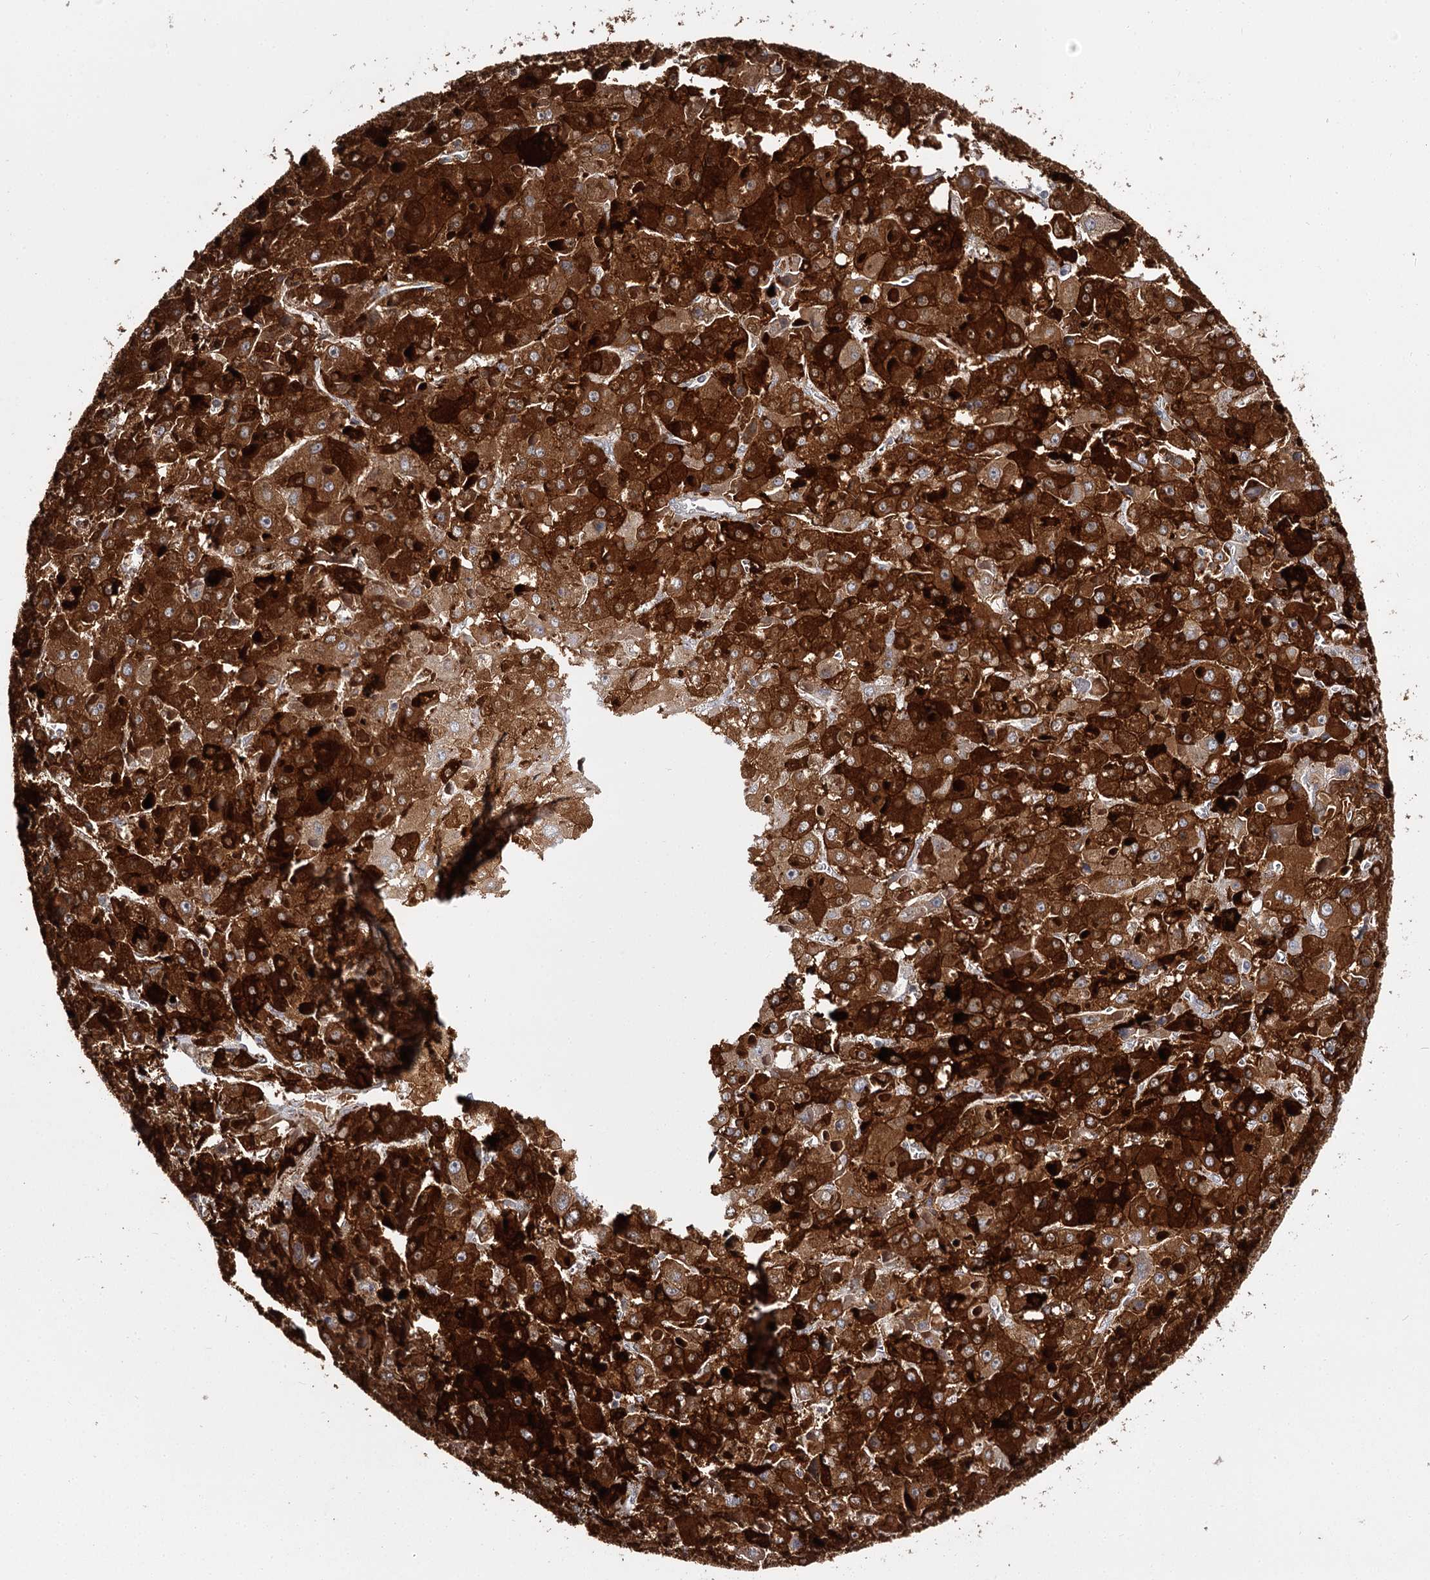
{"staining": {"intensity": "strong", "quantity": ">75%", "location": "cytoplasmic/membranous"}, "tissue": "liver cancer", "cell_type": "Tumor cells", "image_type": "cancer", "snomed": [{"axis": "morphology", "description": "Carcinoma, Hepatocellular, NOS"}, {"axis": "topography", "description": "Liver"}], "caption": "Immunohistochemical staining of liver hepatocellular carcinoma demonstrates strong cytoplasmic/membranous protein staining in approximately >75% of tumor cells. (Stains: DAB (3,3'-diaminobenzidine) in brown, nuclei in blue, Microscopy: brightfield microscopy at high magnification).", "gene": "SLC32A1", "patient": {"sex": "female", "age": 73}}